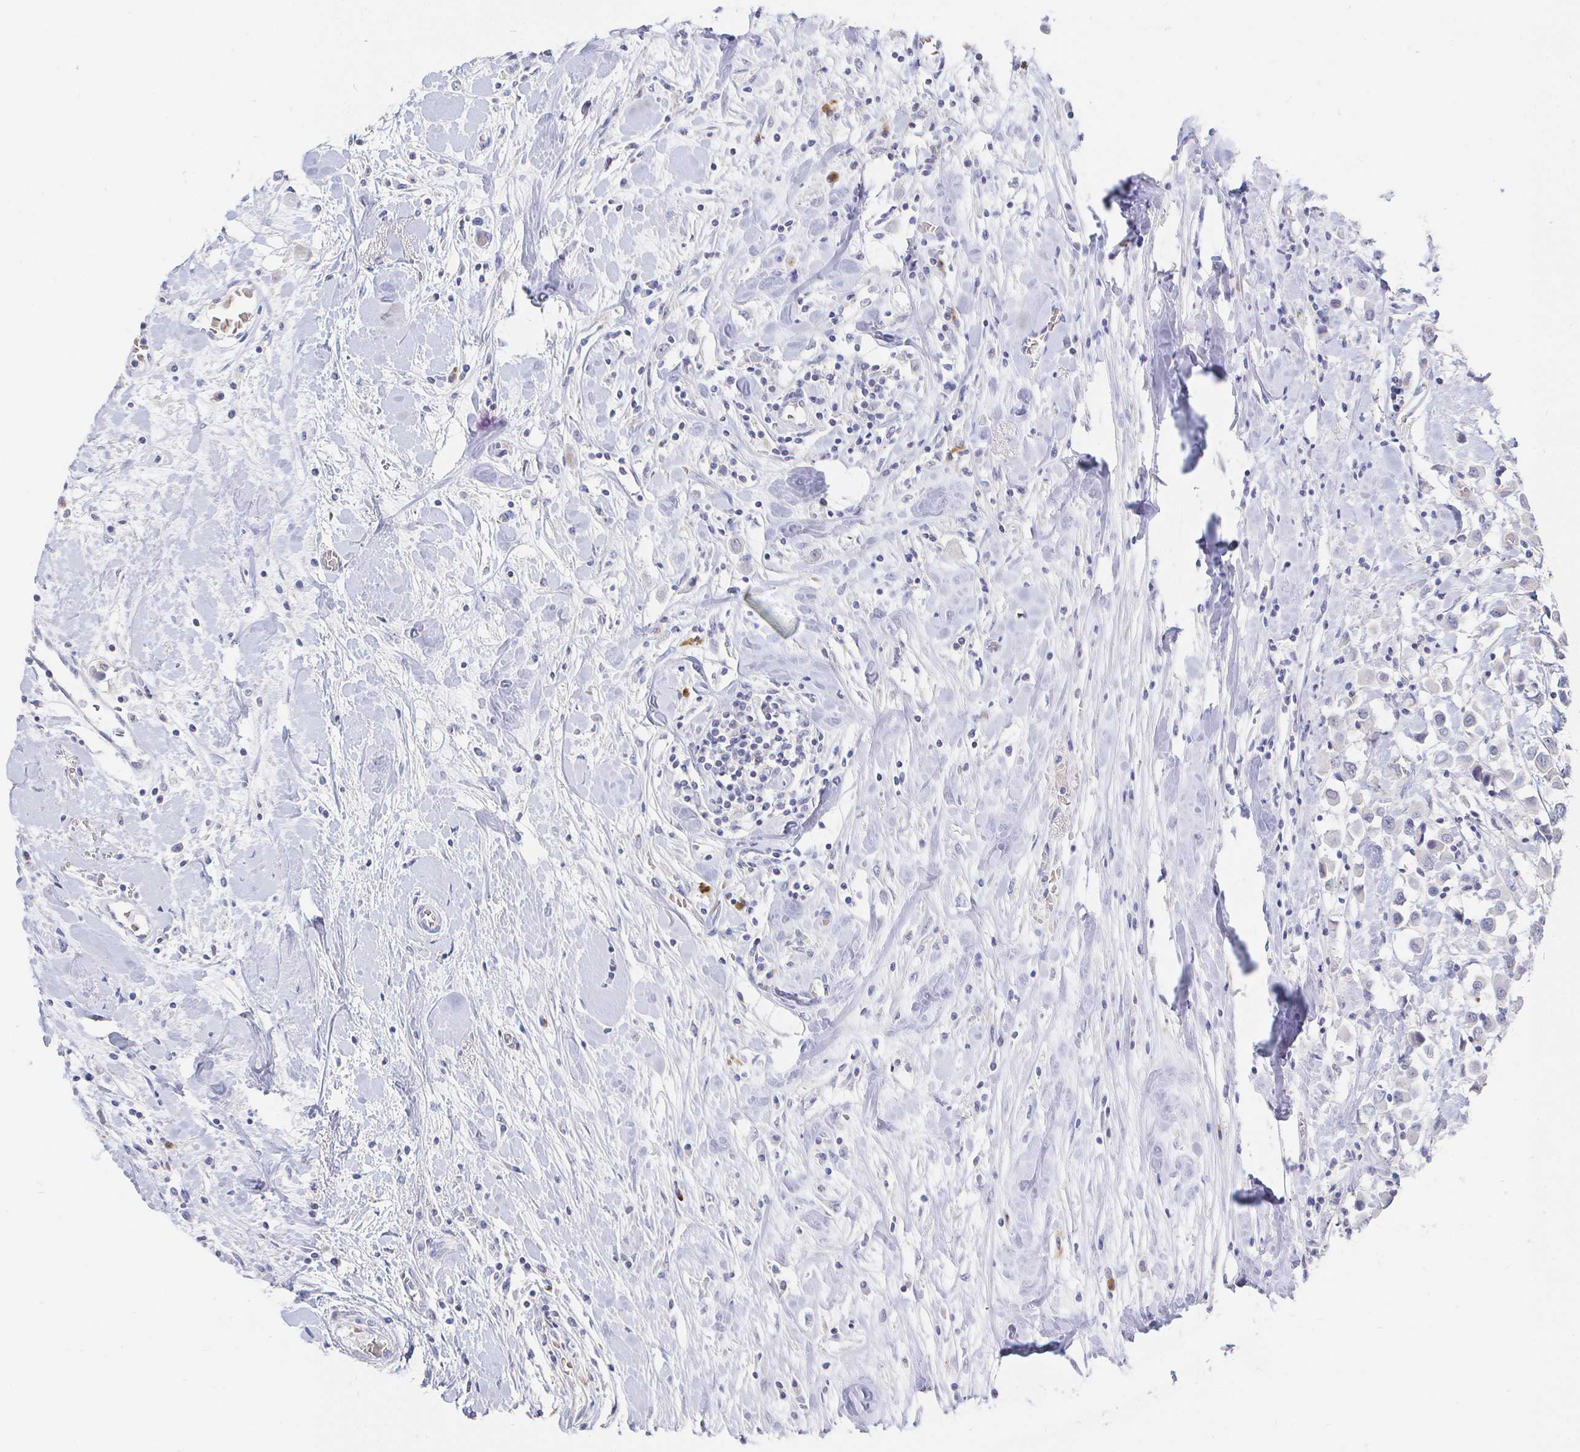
{"staining": {"intensity": "negative", "quantity": "none", "location": "none"}, "tissue": "breast cancer", "cell_type": "Tumor cells", "image_type": "cancer", "snomed": [{"axis": "morphology", "description": "Duct carcinoma"}, {"axis": "topography", "description": "Breast"}], "caption": "Human breast cancer (intraductal carcinoma) stained for a protein using IHC displays no positivity in tumor cells.", "gene": "LRRC23", "patient": {"sex": "female", "age": 61}}